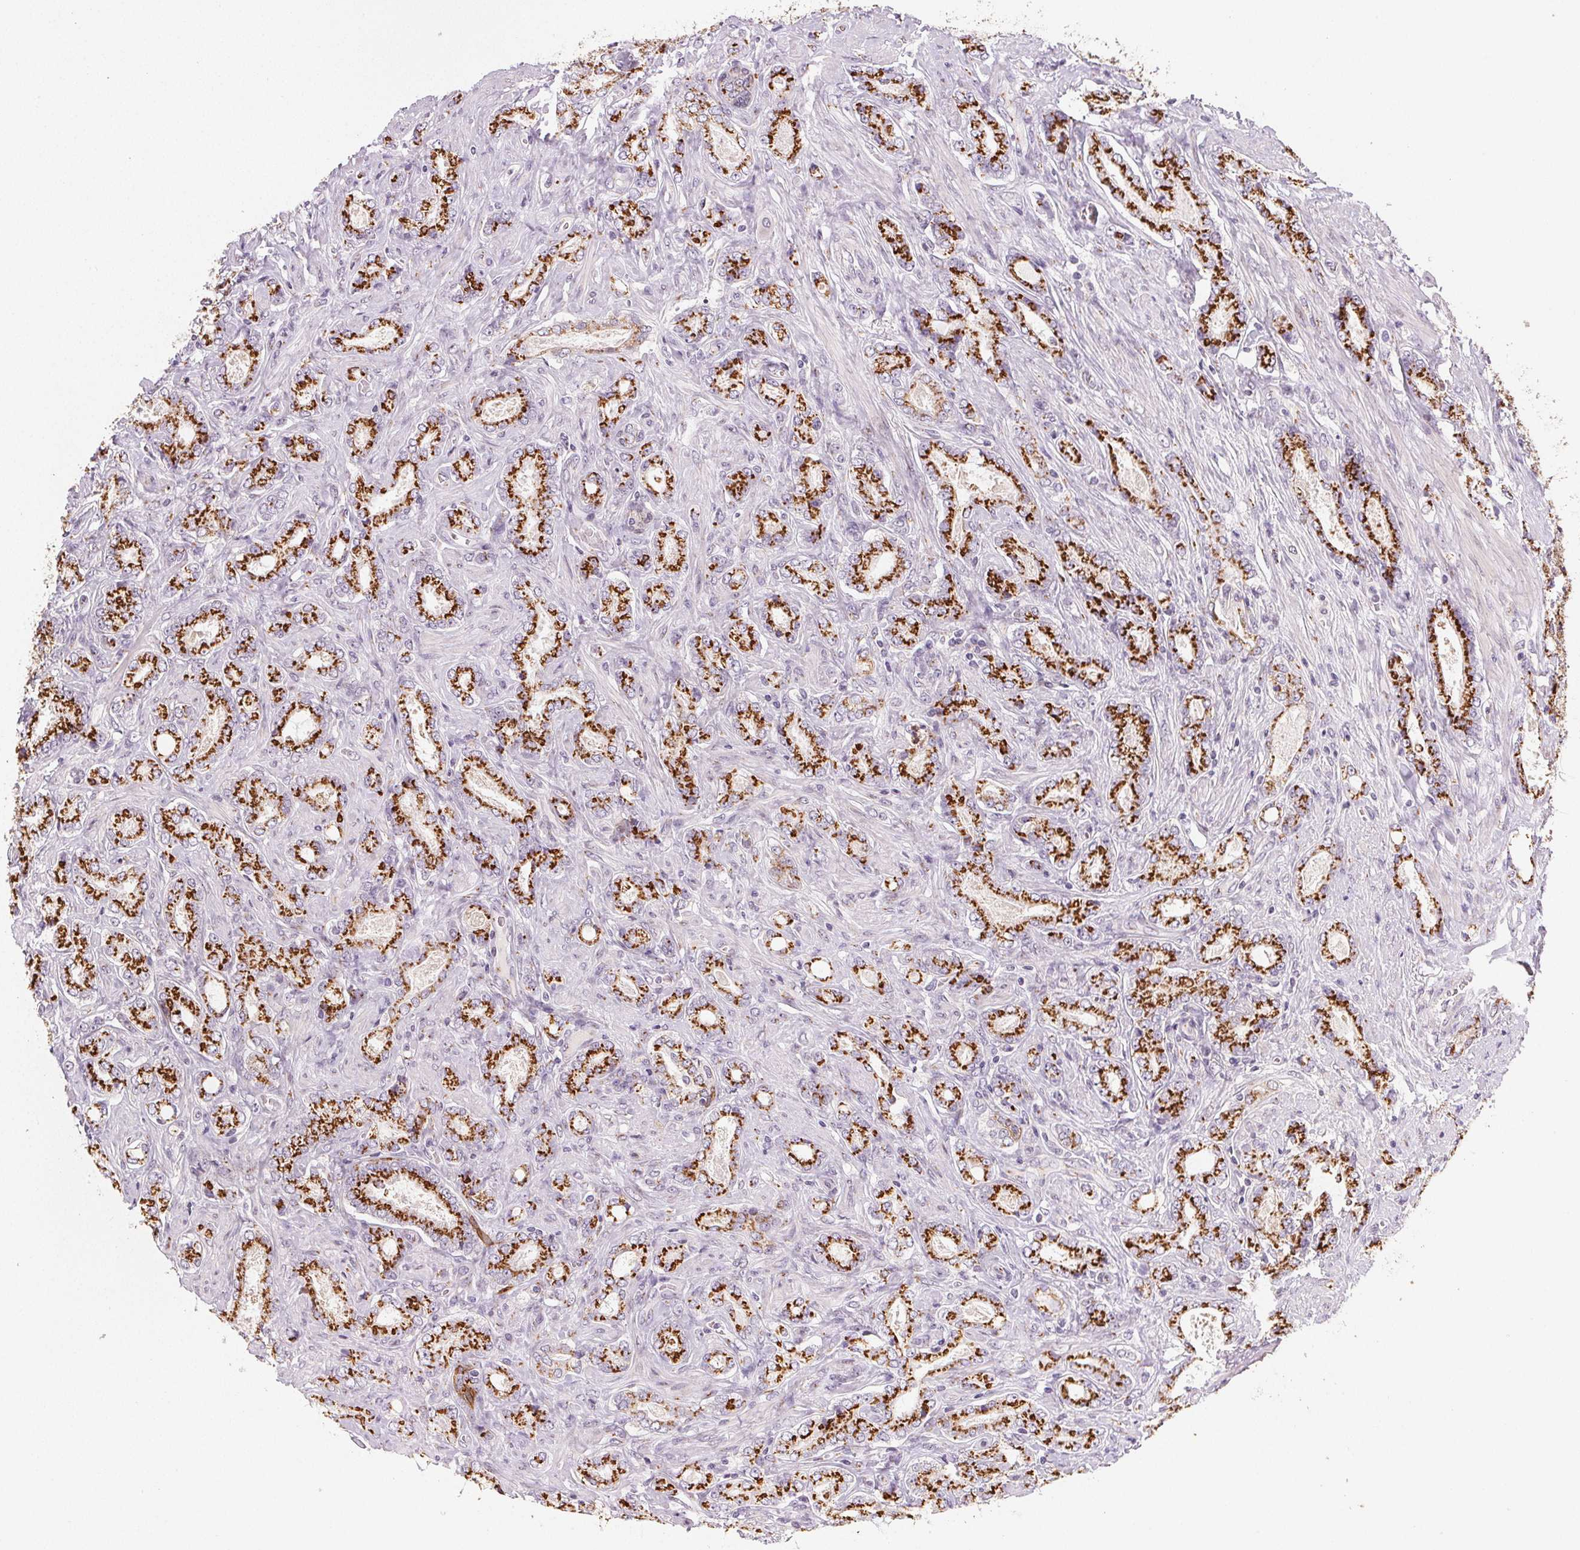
{"staining": {"intensity": "strong", "quantity": ">75%", "location": "cytoplasmic/membranous"}, "tissue": "prostate cancer", "cell_type": "Tumor cells", "image_type": "cancer", "snomed": [{"axis": "morphology", "description": "Adenocarcinoma, NOS"}, {"axis": "topography", "description": "Prostate"}], "caption": "This micrograph displays immunohistochemistry (IHC) staining of adenocarcinoma (prostate), with high strong cytoplasmic/membranous expression in about >75% of tumor cells.", "gene": "RAB22A", "patient": {"sex": "male", "age": 64}}